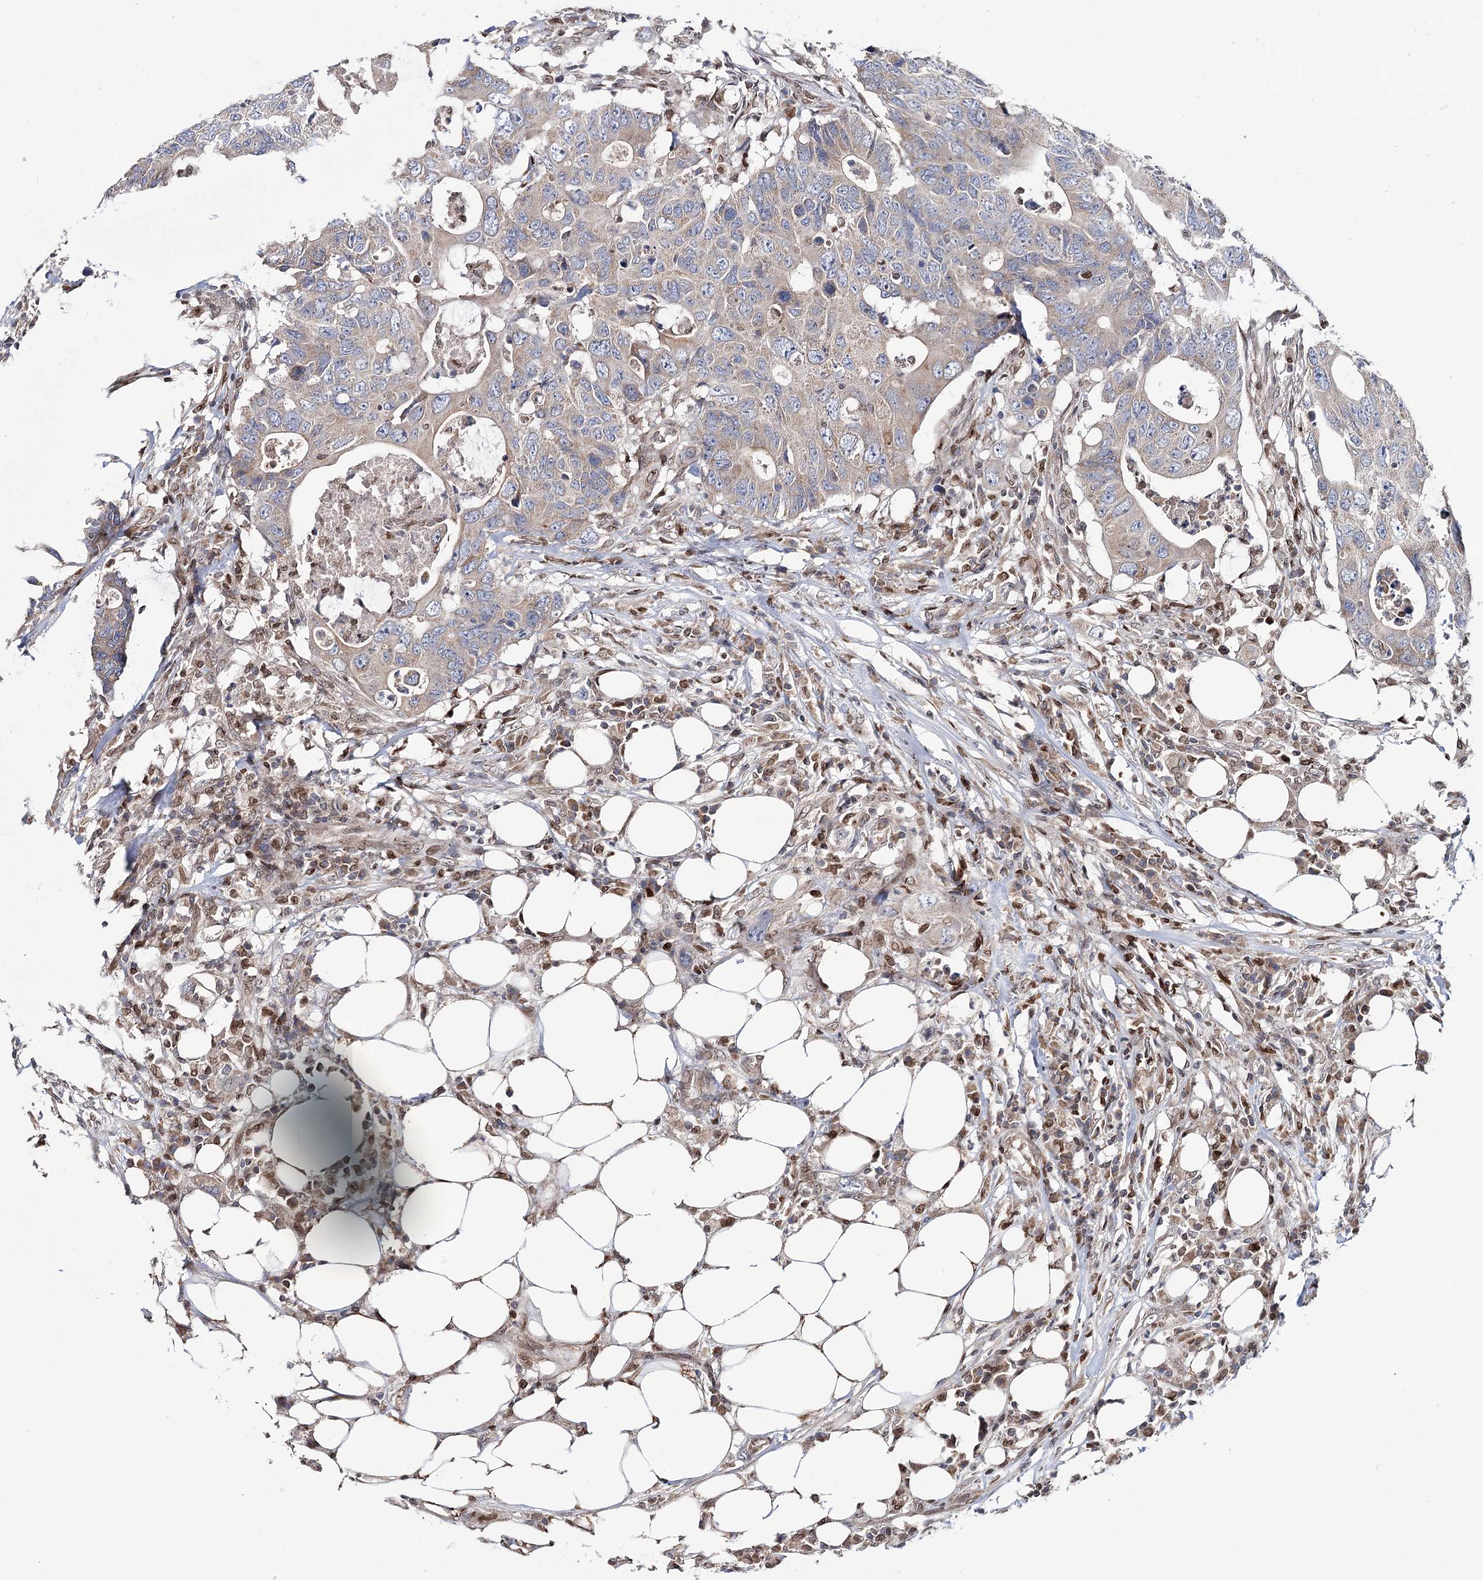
{"staining": {"intensity": "weak", "quantity": "25%-75%", "location": "cytoplasmic/membranous"}, "tissue": "colorectal cancer", "cell_type": "Tumor cells", "image_type": "cancer", "snomed": [{"axis": "morphology", "description": "Adenocarcinoma, NOS"}, {"axis": "topography", "description": "Colon"}], "caption": "The image displays immunohistochemical staining of colorectal cancer. There is weak cytoplasmic/membranous positivity is present in approximately 25%-75% of tumor cells. The protein is stained brown, and the nuclei are stained in blue (DAB (3,3'-diaminobenzidine) IHC with brightfield microscopy, high magnification).", "gene": "CFAP46", "patient": {"sex": "male", "age": 71}}